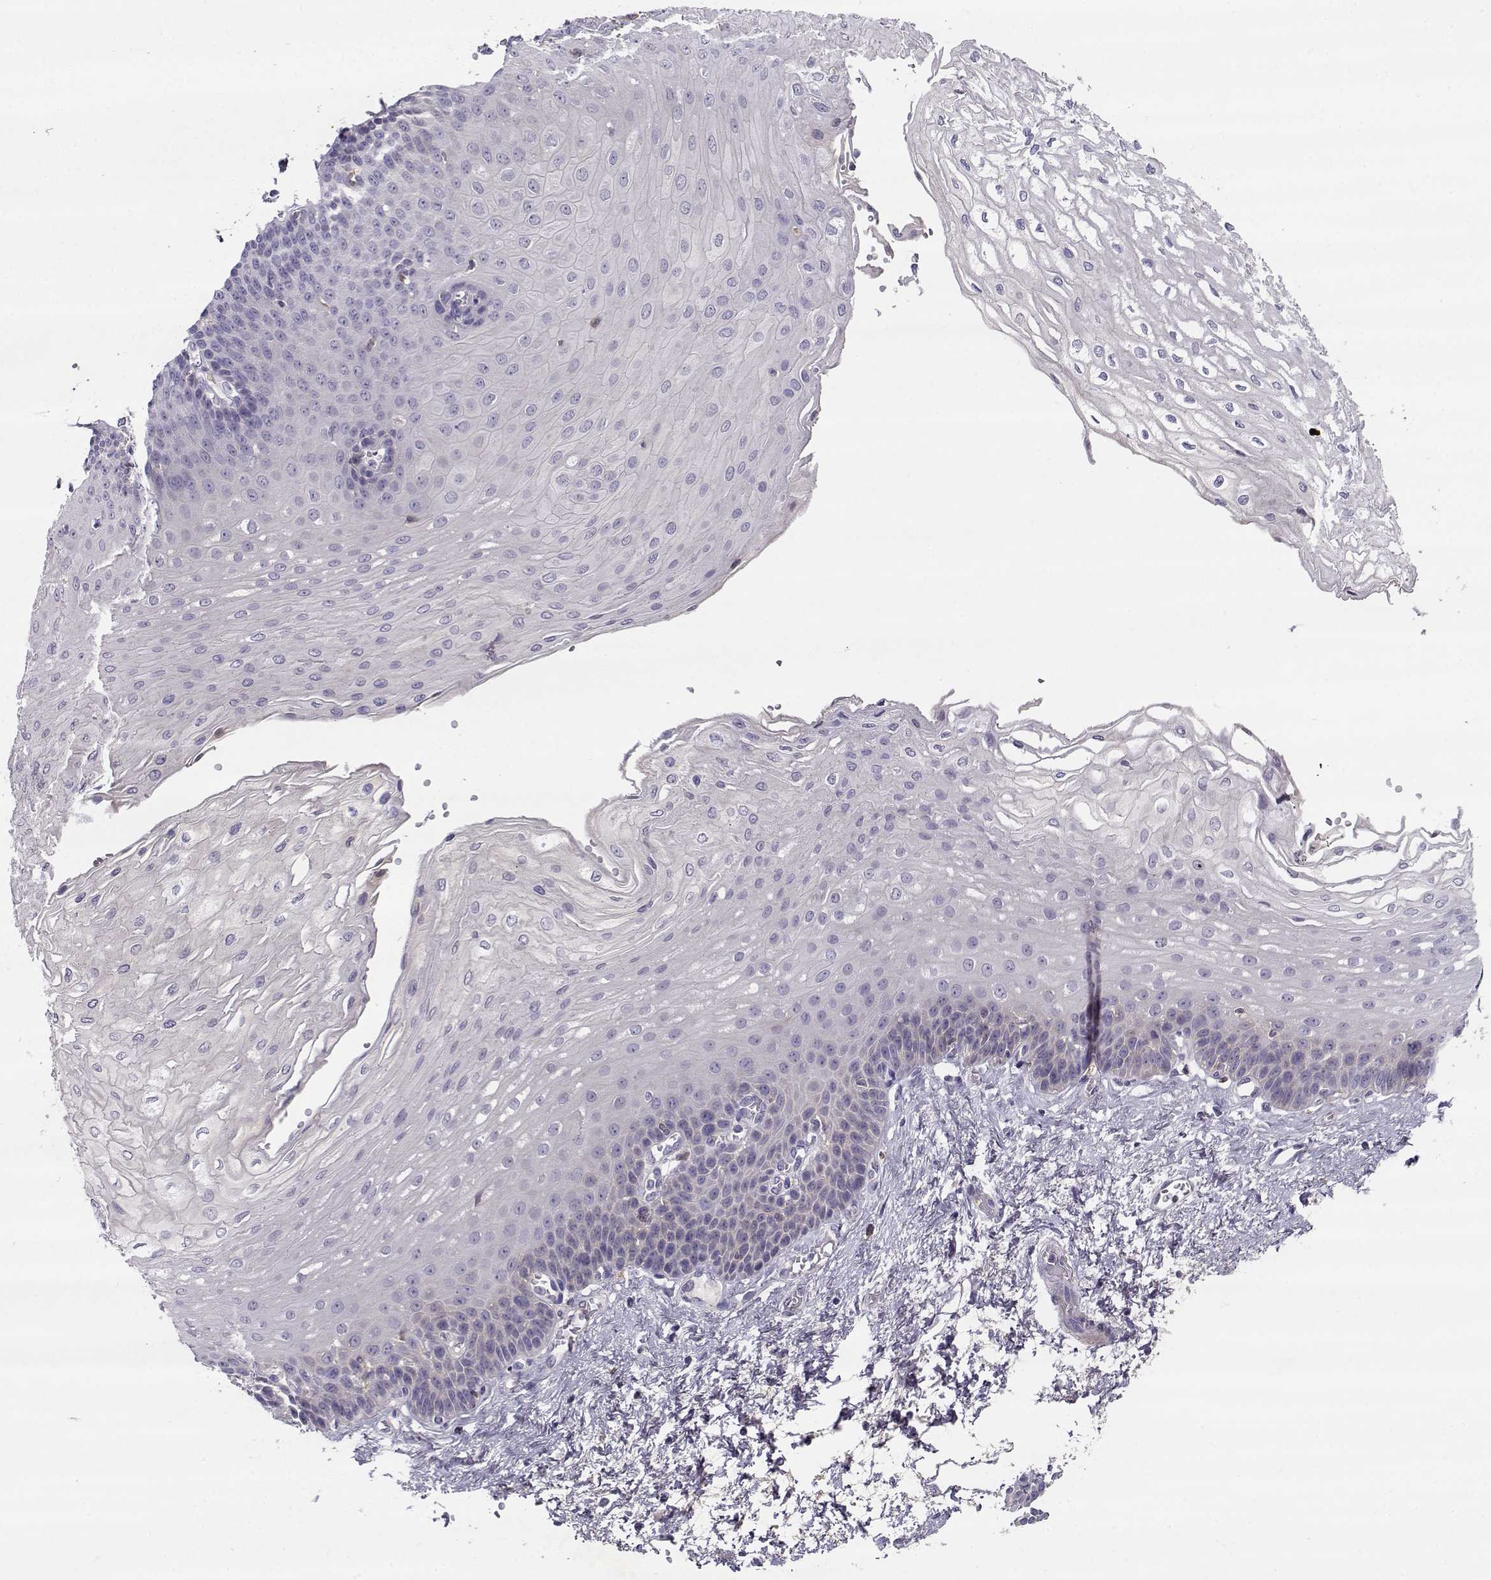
{"staining": {"intensity": "negative", "quantity": "none", "location": "none"}, "tissue": "esophagus", "cell_type": "Squamous epithelial cells", "image_type": "normal", "snomed": [{"axis": "morphology", "description": "Normal tissue, NOS"}, {"axis": "topography", "description": "Esophagus"}], "caption": "DAB immunohistochemical staining of normal human esophagus reveals no significant staining in squamous epithelial cells. (Brightfield microscopy of DAB IHC at high magnification).", "gene": "SLCO6A1", "patient": {"sex": "female", "age": 62}}